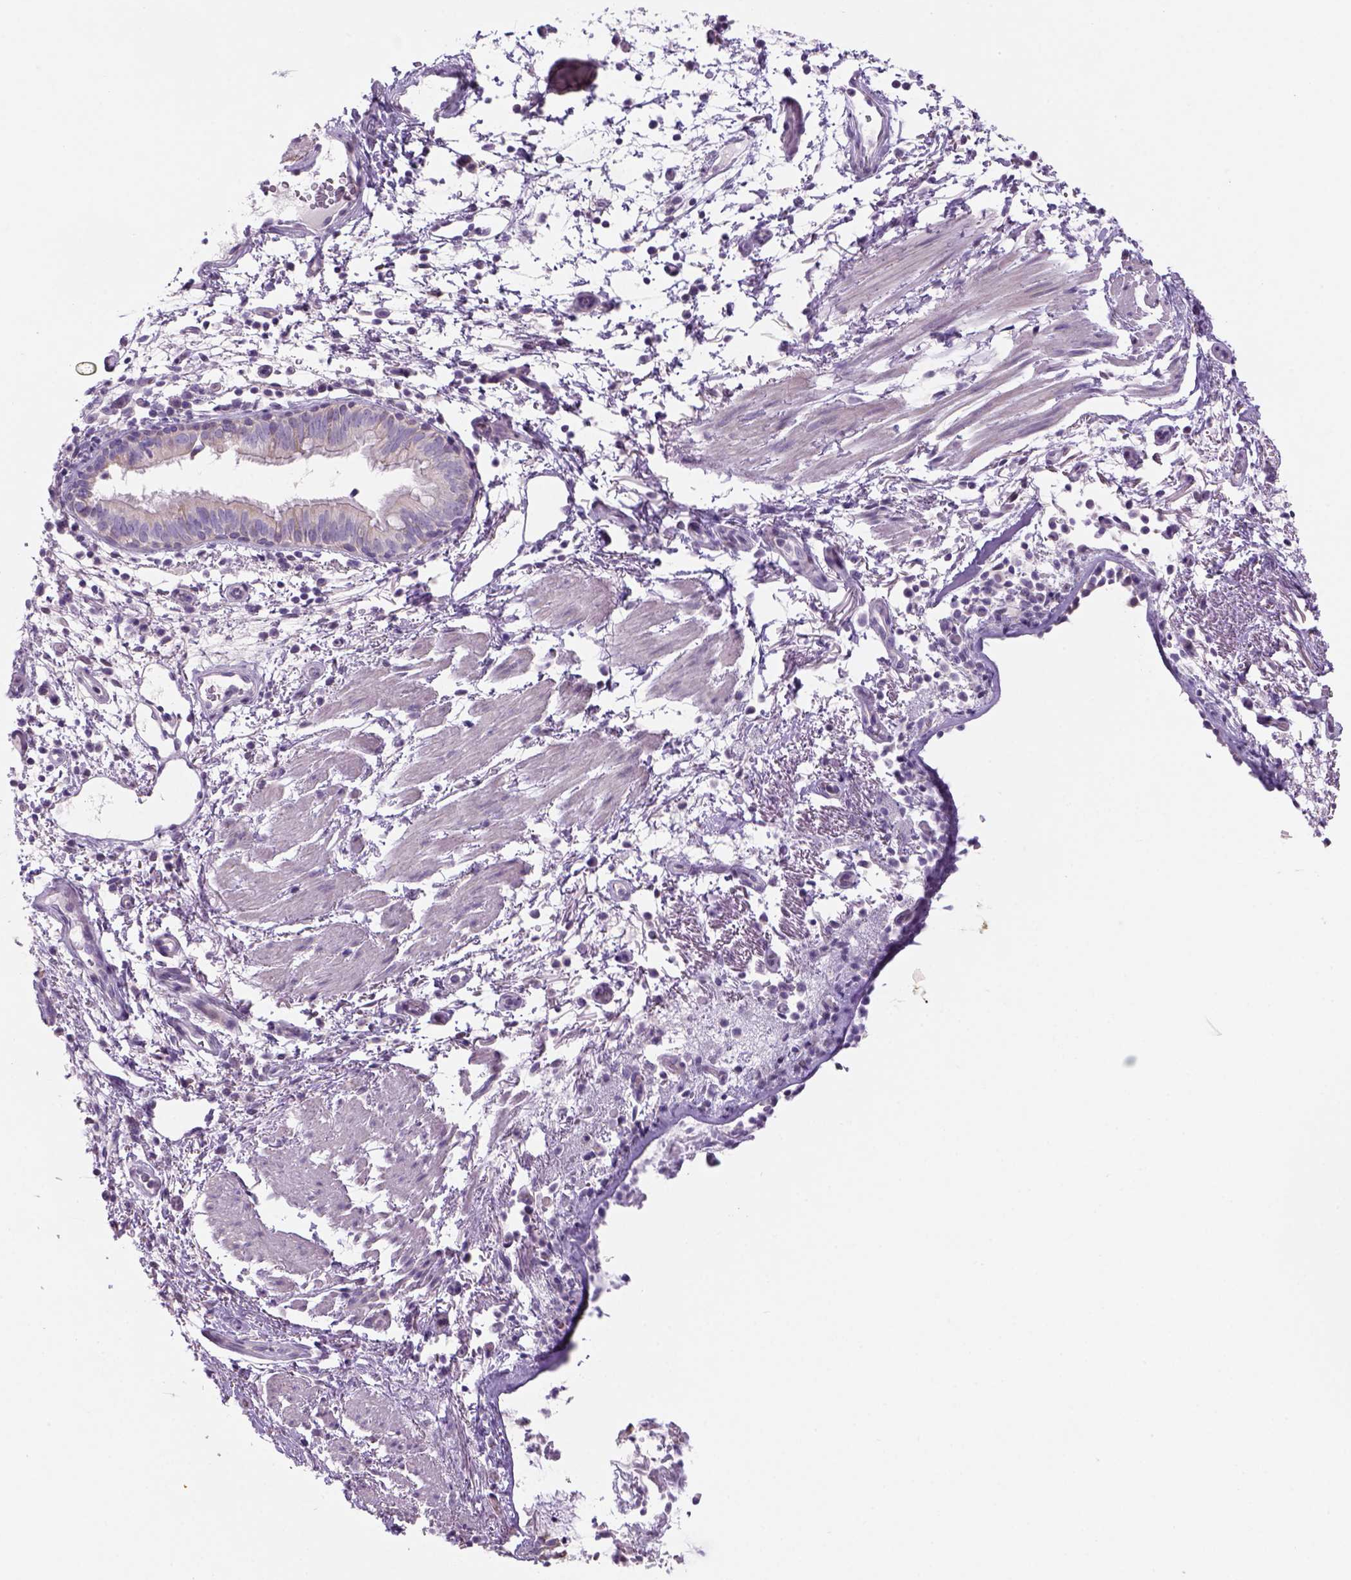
{"staining": {"intensity": "weak", "quantity": ">75%", "location": "cytoplasmic/membranous"}, "tissue": "bronchus", "cell_type": "Respiratory epithelial cells", "image_type": "normal", "snomed": [{"axis": "morphology", "description": "Normal tissue, NOS"}, {"axis": "topography", "description": "Bronchus"}], "caption": "IHC micrograph of normal bronchus stained for a protein (brown), which shows low levels of weak cytoplasmic/membranous expression in approximately >75% of respiratory epithelial cells.", "gene": "ADGRV1", "patient": {"sex": "female", "age": 64}}